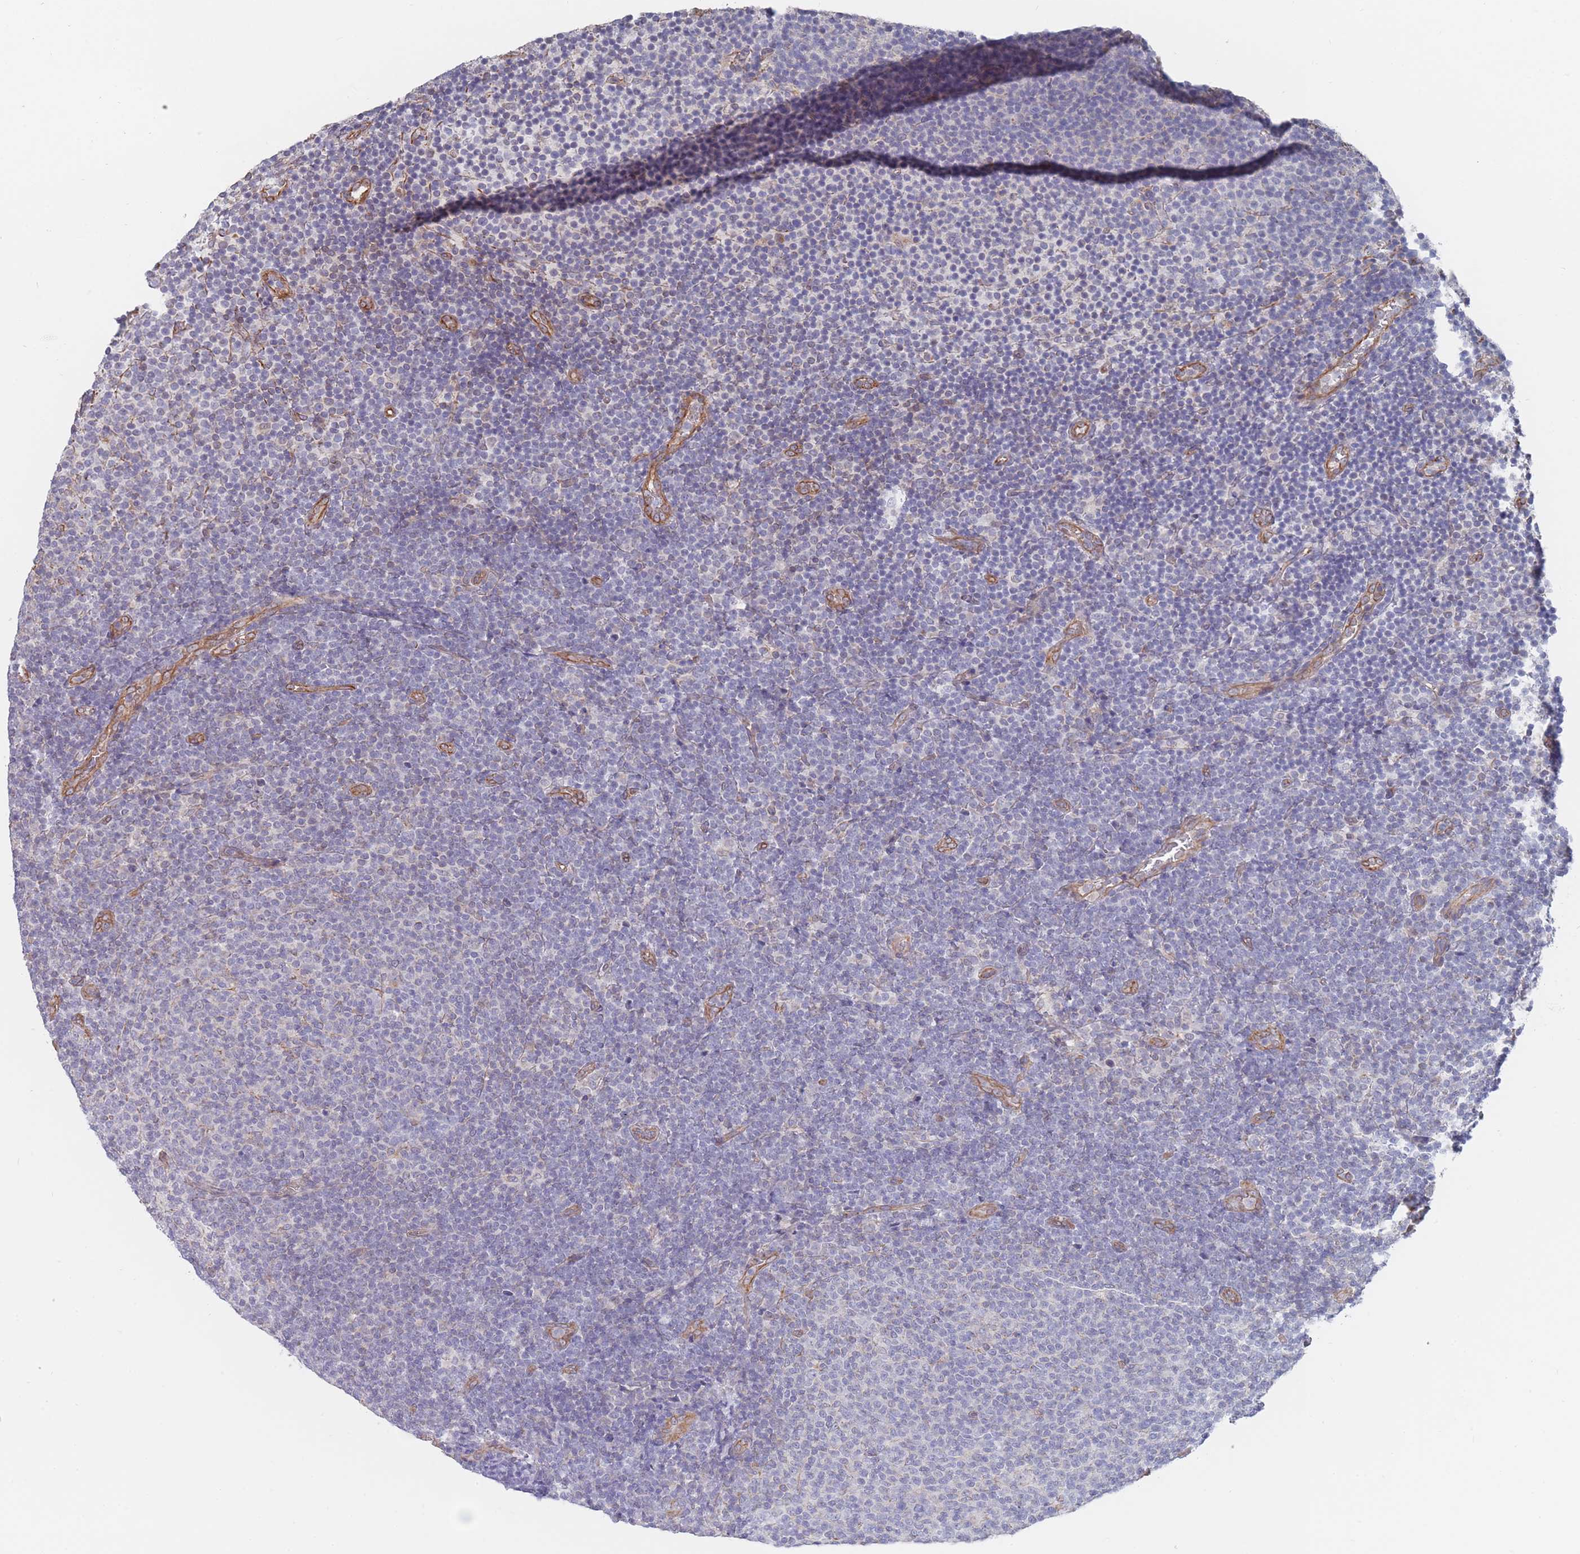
{"staining": {"intensity": "negative", "quantity": "none", "location": "none"}, "tissue": "lymphoma", "cell_type": "Tumor cells", "image_type": "cancer", "snomed": [{"axis": "morphology", "description": "Malignant lymphoma, non-Hodgkin's type, Low grade"}, {"axis": "topography", "description": "Lymph node"}], "caption": "There is no significant expression in tumor cells of malignant lymphoma, non-Hodgkin's type (low-grade).", "gene": "SLC1A6", "patient": {"sex": "male", "age": 66}}